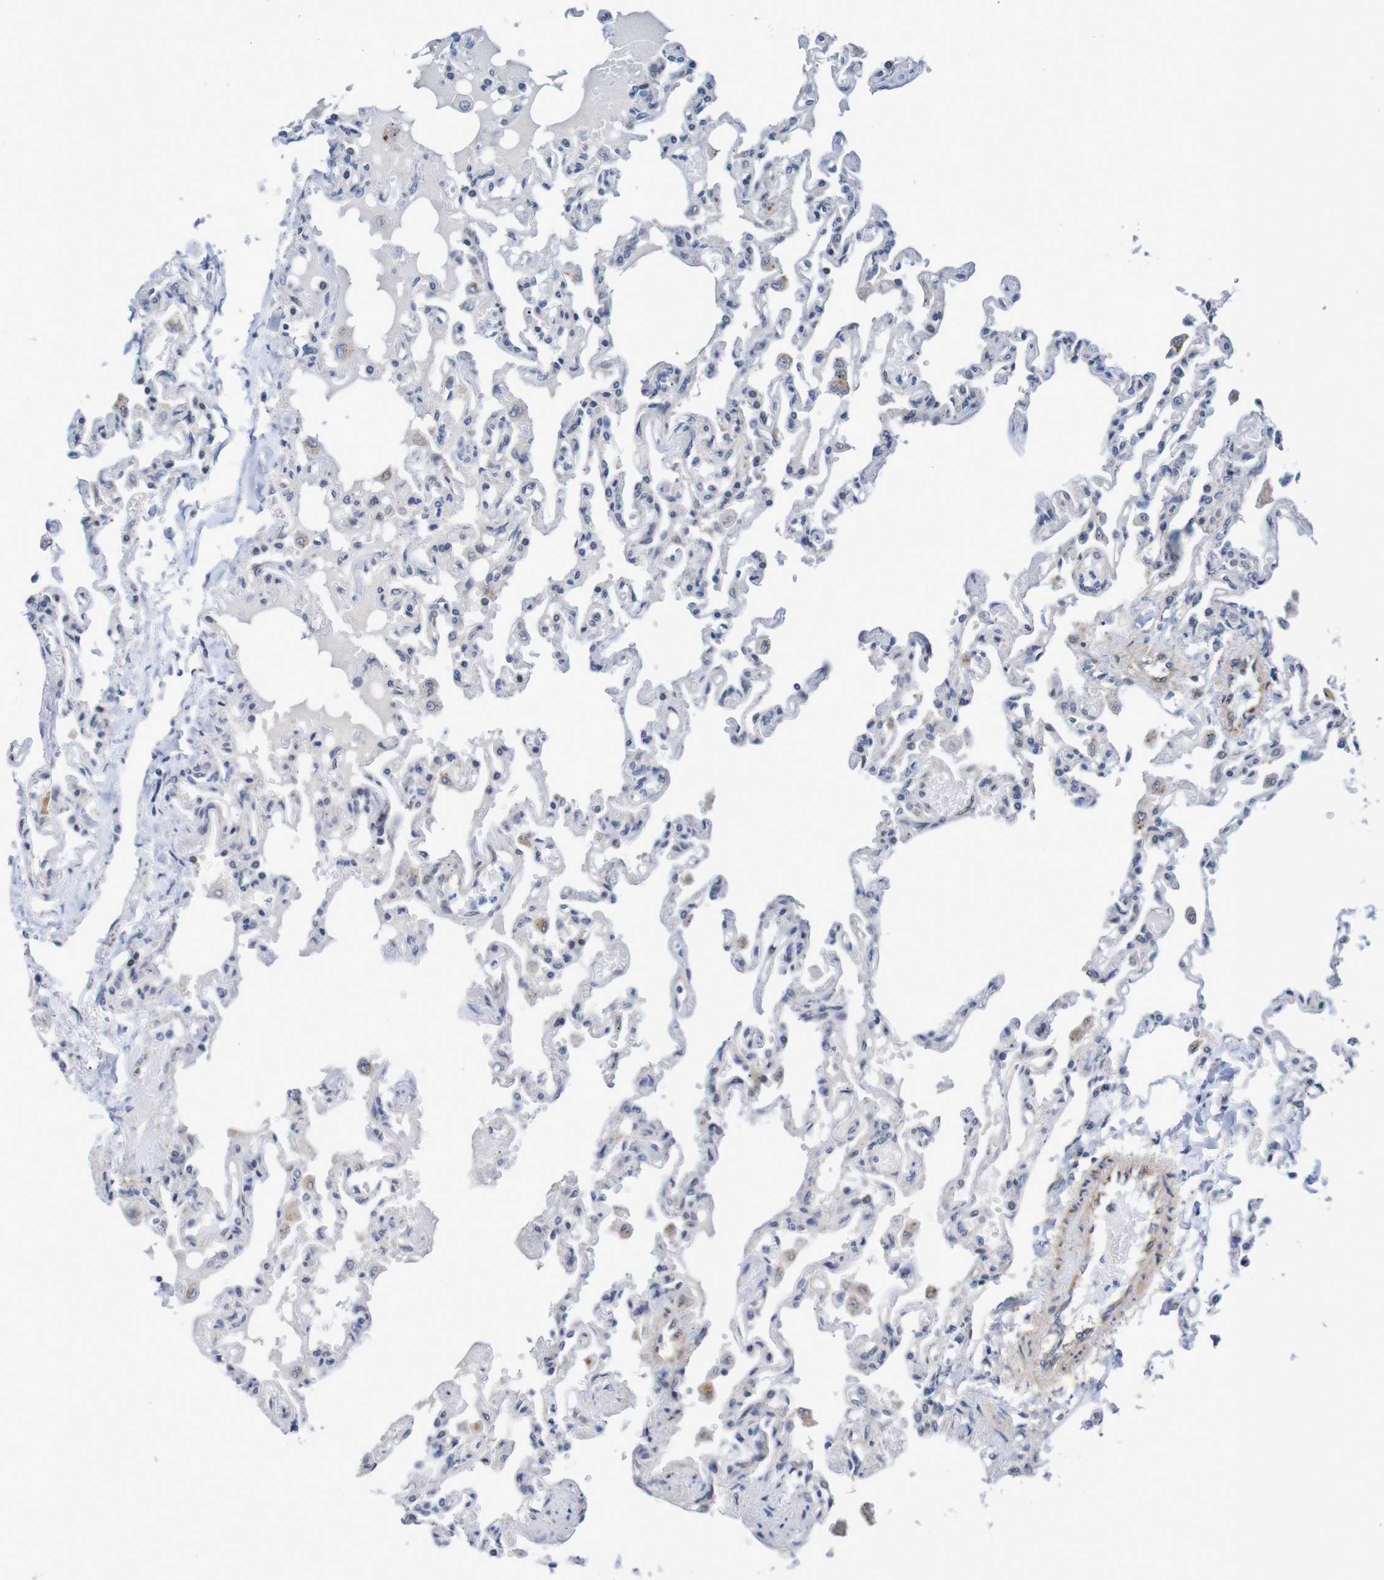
{"staining": {"intensity": "negative", "quantity": "none", "location": "none"}, "tissue": "lung", "cell_type": "Alveolar cells", "image_type": "normal", "snomed": [{"axis": "morphology", "description": "Normal tissue, NOS"}, {"axis": "topography", "description": "Lung"}], "caption": "Human lung stained for a protein using immunohistochemistry (IHC) displays no positivity in alveolar cells.", "gene": "CPED1", "patient": {"sex": "male", "age": 21}}